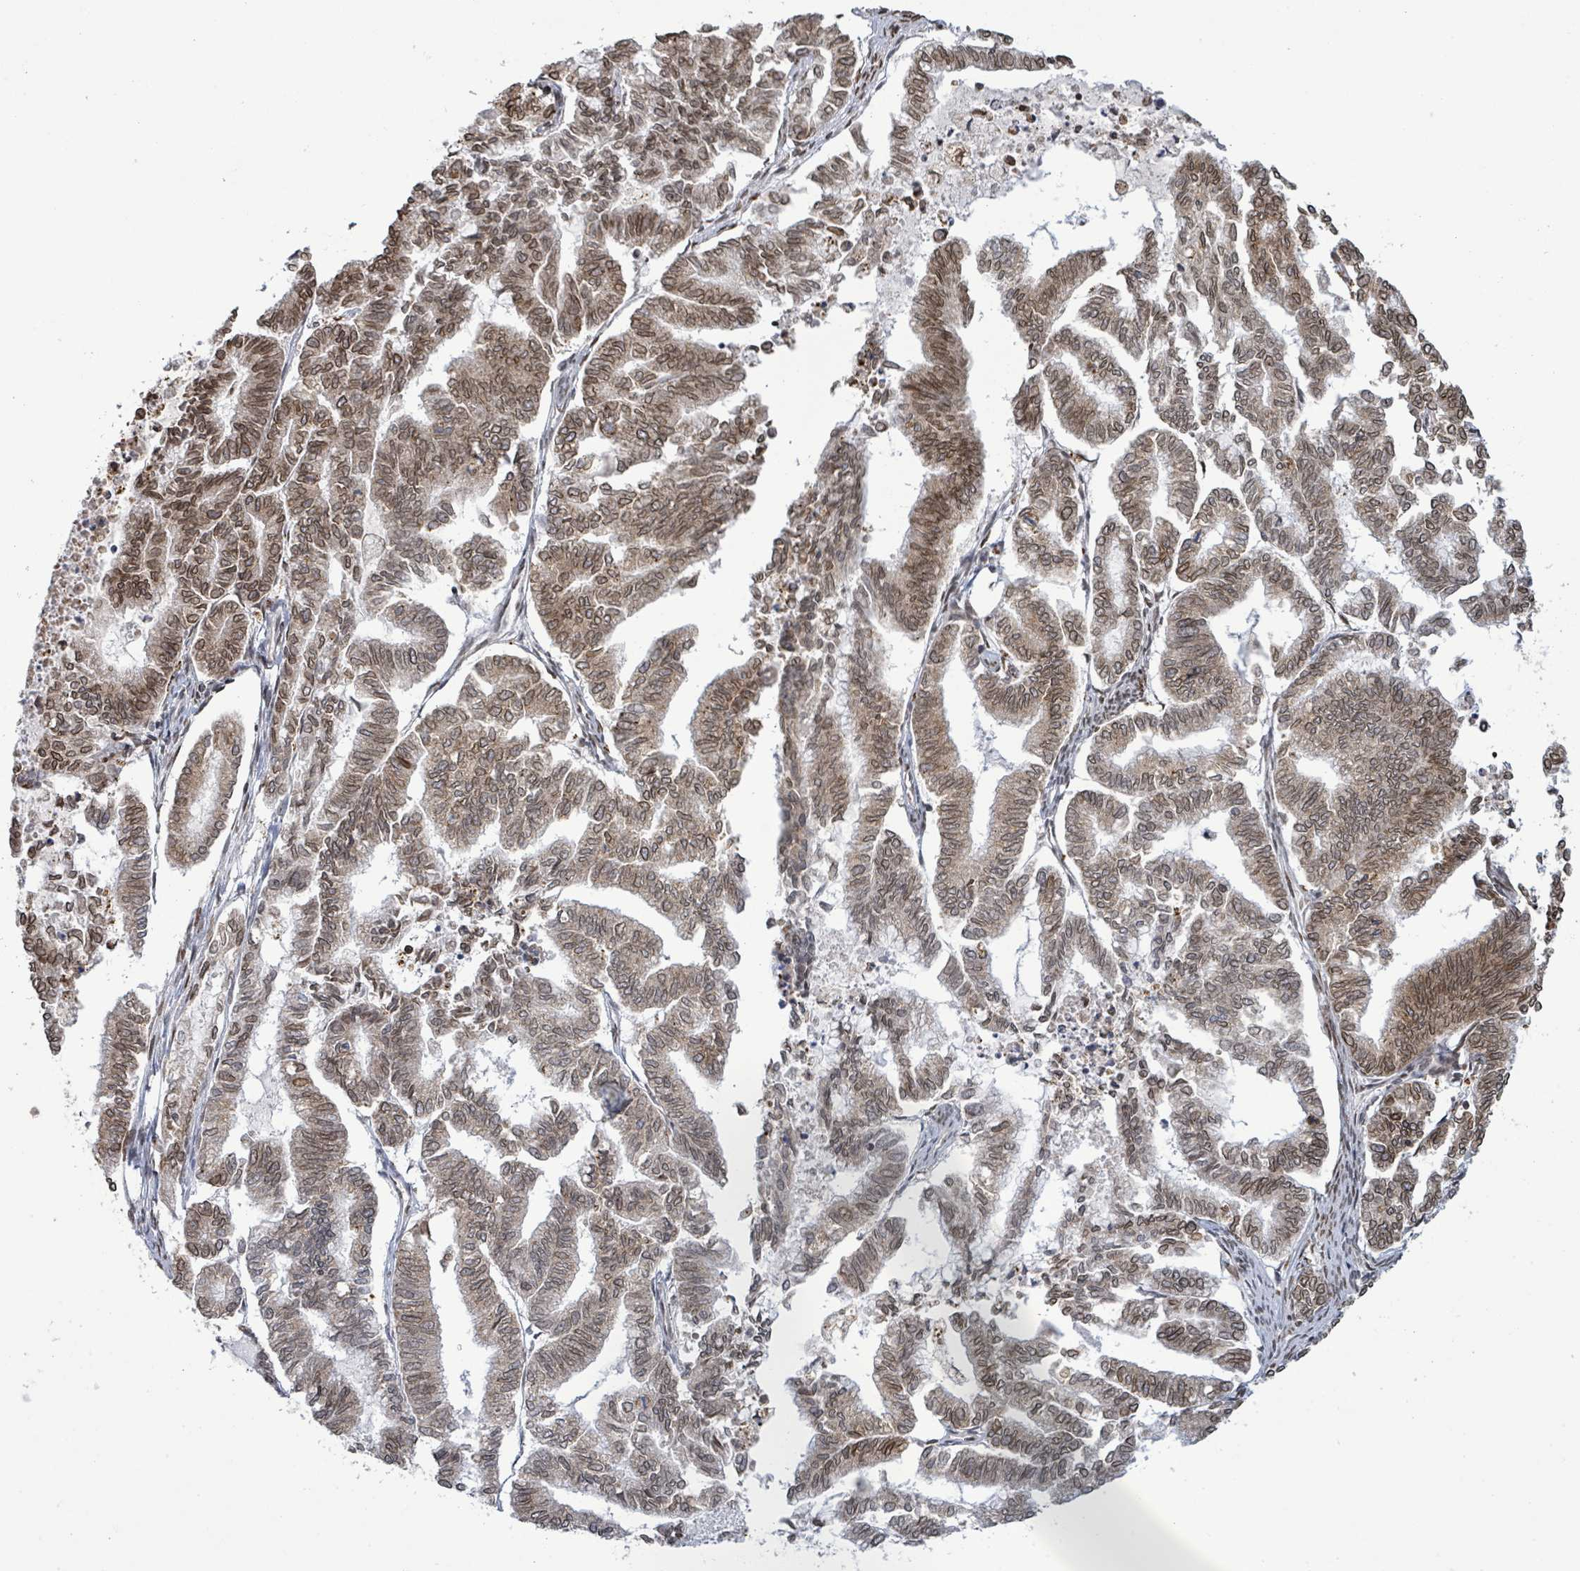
{"staining": {"intensity": "moderate", "quantity": ">75%", "location": "nuclear"}, "tissue": "endometrial cancer", "cell_type": "Tumor cells", "image_type": "cancer", "snomed": [{"axis": "morphology", "description": "Adenocarcinoma, NOS"}, {"axis": "topography", "description": "Endometrium"}], "caption": "Immunohistochemistry of adenocarcinoma (endometrial) exhibits medium levels of moderate nuclear expression in approximately >75% of tumor cells. (DAB IHC, brown staining for protein, blue staining for nuclei).", "gene": "SBF2", "patient": {"sex": "female", "age": 79}}